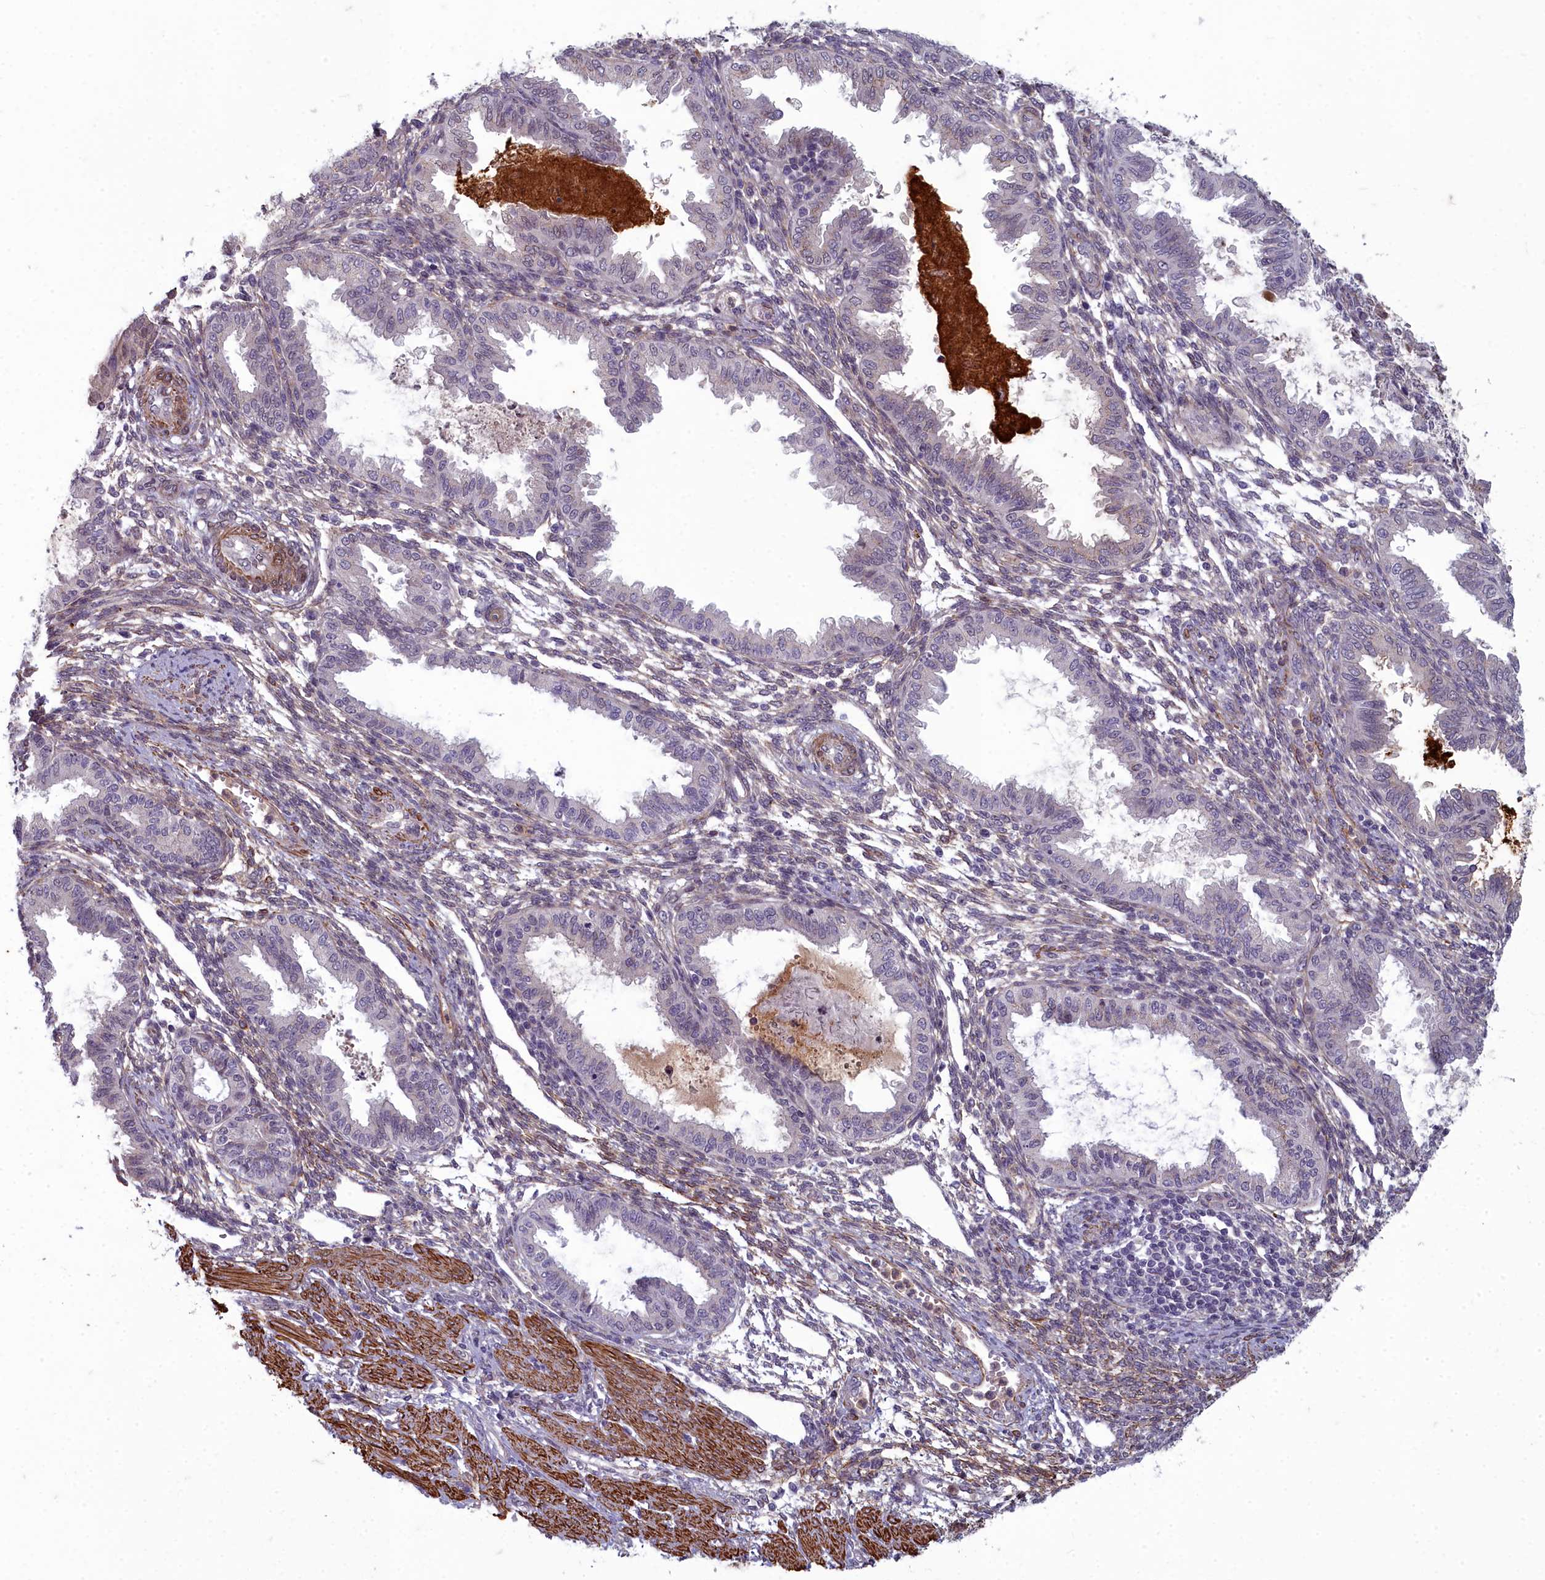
{"staining": {"intensity": "negative", "quantity": "none", "location": "none"}, "tissue": "endometrium", "cell_type": "Cells in endometrial stroma", "image_type": "normal", "snomed": [{"axis": "morphology", "description": "Normal tissue, NOS"}, {"axis": "topography", "description": "Endometrium"}], "caption": "Human endometrium stained for a protein using immunohistochemistry exhibits no expression in cells in endometrial stroma.", "gene": "ZNF626", "patient": {"sex": "female", "age": 33}}